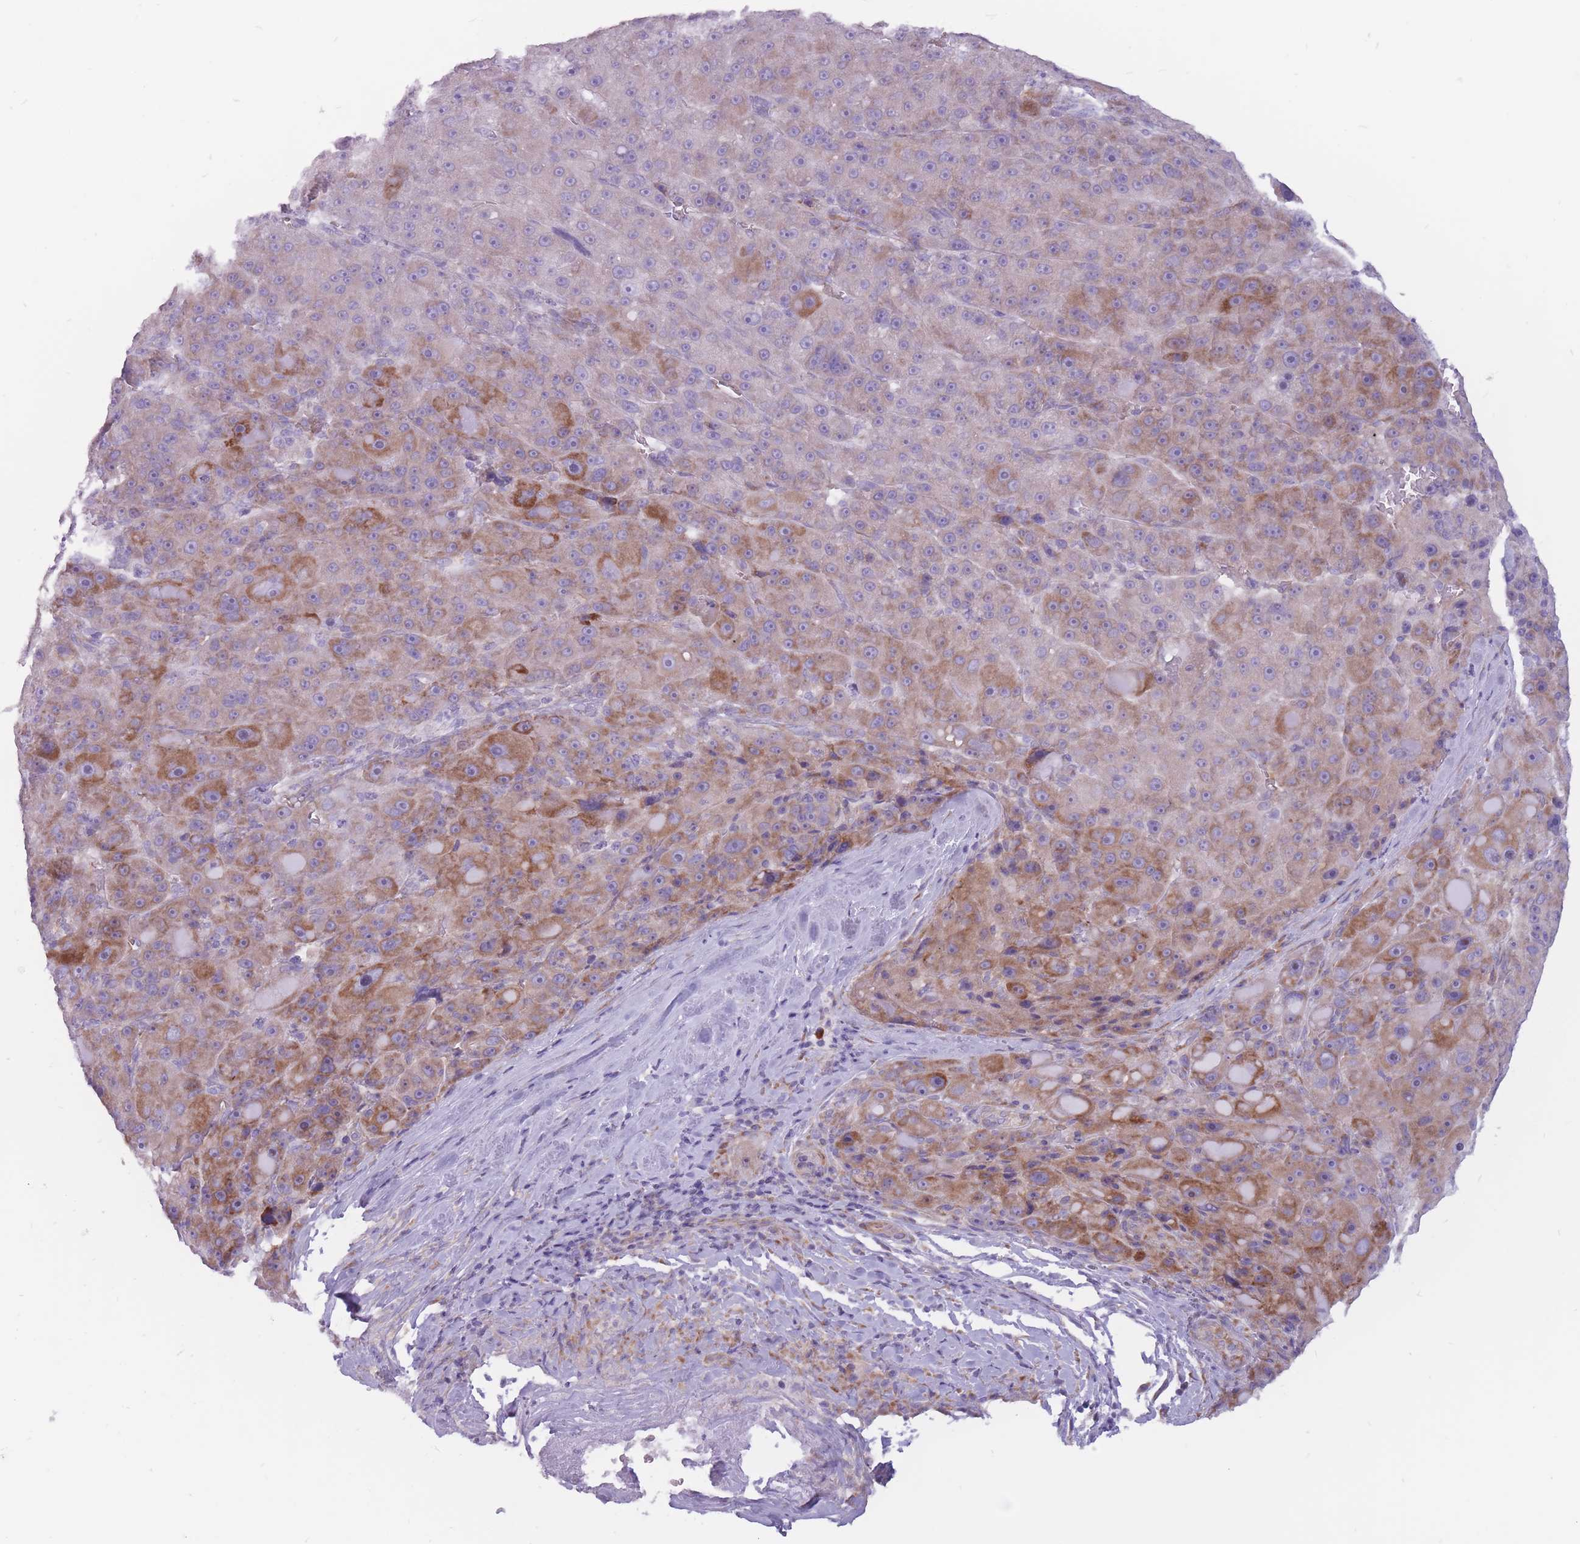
{"staining": {"intensity": "moderate", "quantity": "25%-75%", "location": "cytoplasmic/membranous"}, "tissue": "liver cancer", "cell_type": "Tumor cells", "image_type": "cancer", "snomed": [{"axis": "morphology", "description": "Carcinoma, Hepatocellular, NOS"}, {"axis": "topography", "description": "Liver"}], "caption": "Liver cancer stained with IHC shows moderate cytoplasmic/membranous staining in approximately 25%-75% of tumor cells.", "gene": "RPL18", "patient": {"sex": "male", "age": 76}}